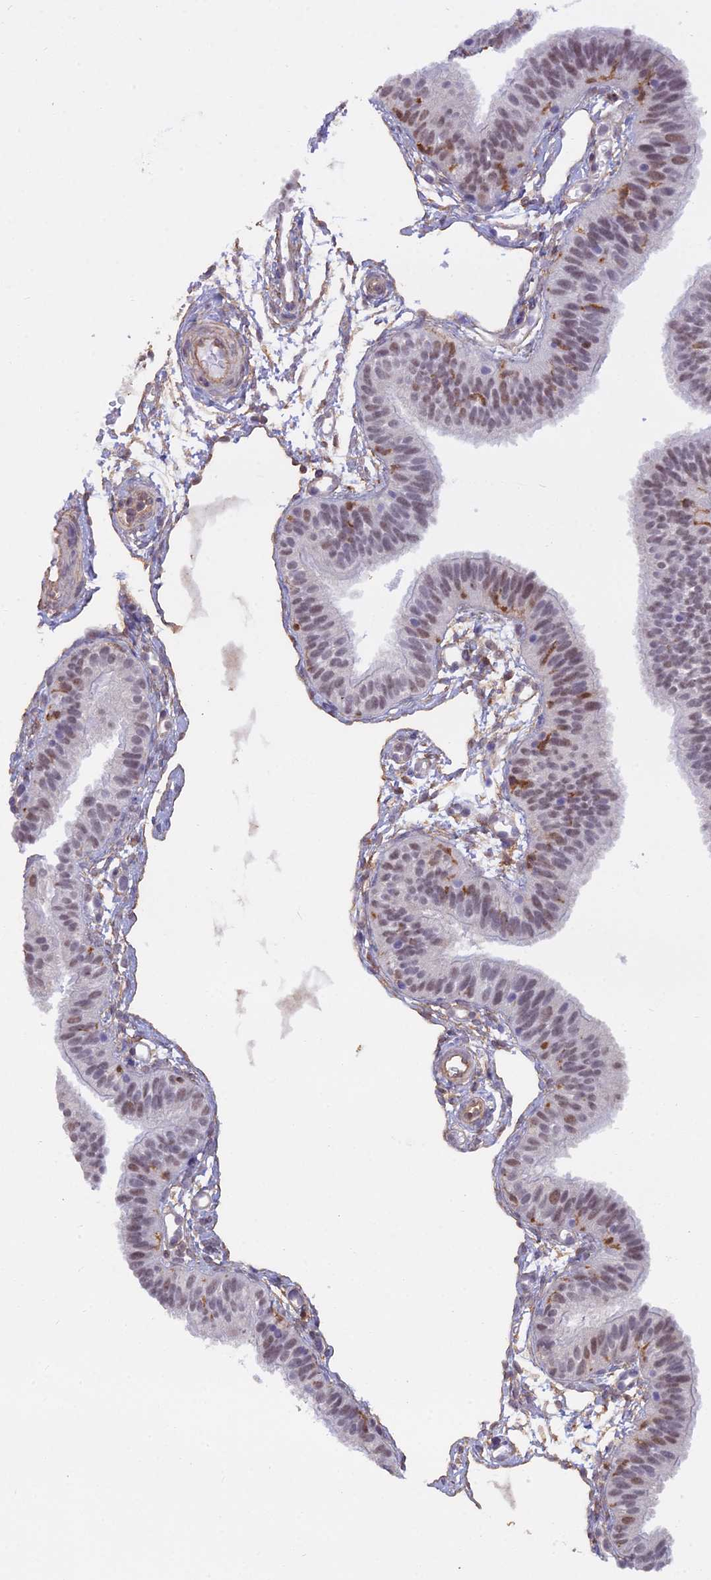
{"staining": {"intensity": "weak", "quantity": "25%-75%", "location": "nuclear"}, "tissue": "fallopian tube", "cell_type": "Glandular cells", "image_type": "normal", "snomed": [{"axis": "morphology", "description": "Normal tissue, NOS"}, {"axis": "topography", "description": "Fallopian tube"}], "caption": "This histopathology image reveals immunohistochemistry (IHC) staining of unremarkable fallopian tube, with low weak nuclear expression in about 25%-75% of glandular cells.", "gene": "BLNK", "patient": {"sex": "female", "age": 35}}